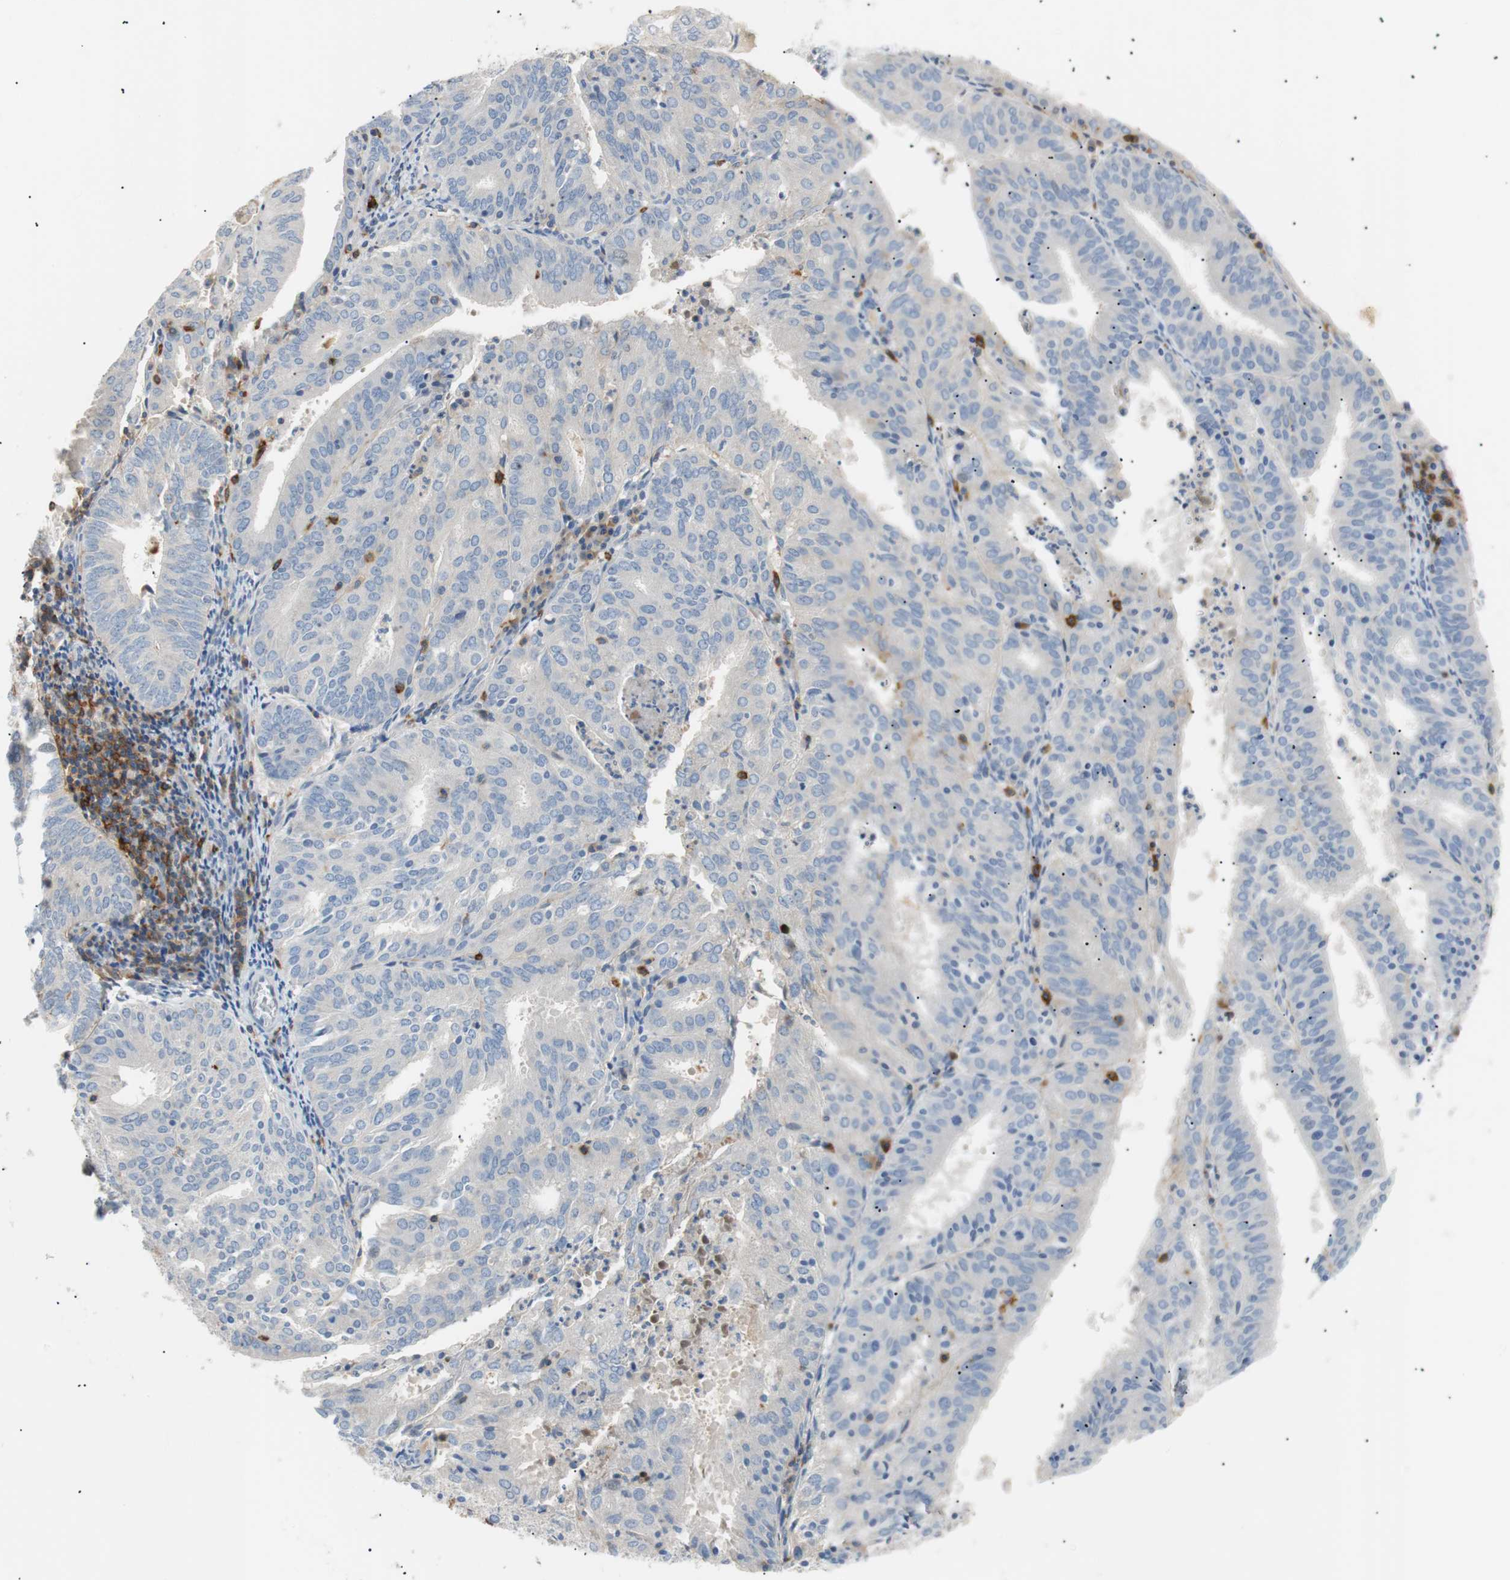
{"staining": {"intensity": "negative", "quantity": "none", "location": "none"}, "tissue": "endometrial cancer", "cell_type": "Tumor cells", "image_type": "cancer", "snomed": [{"axis": "morphology", "description": "Adenocarcinoma, NOS"}, {"axis": "topography", "description": "Uterus"}], "caption": "DAB (3,3'-diaminobenzidine) immunohistochemical staining of human endometrial cancer shows no significant expression in tumor cells.", "gene": "TNFRSF18", "patient": {"sex": "female", "age": 60}}